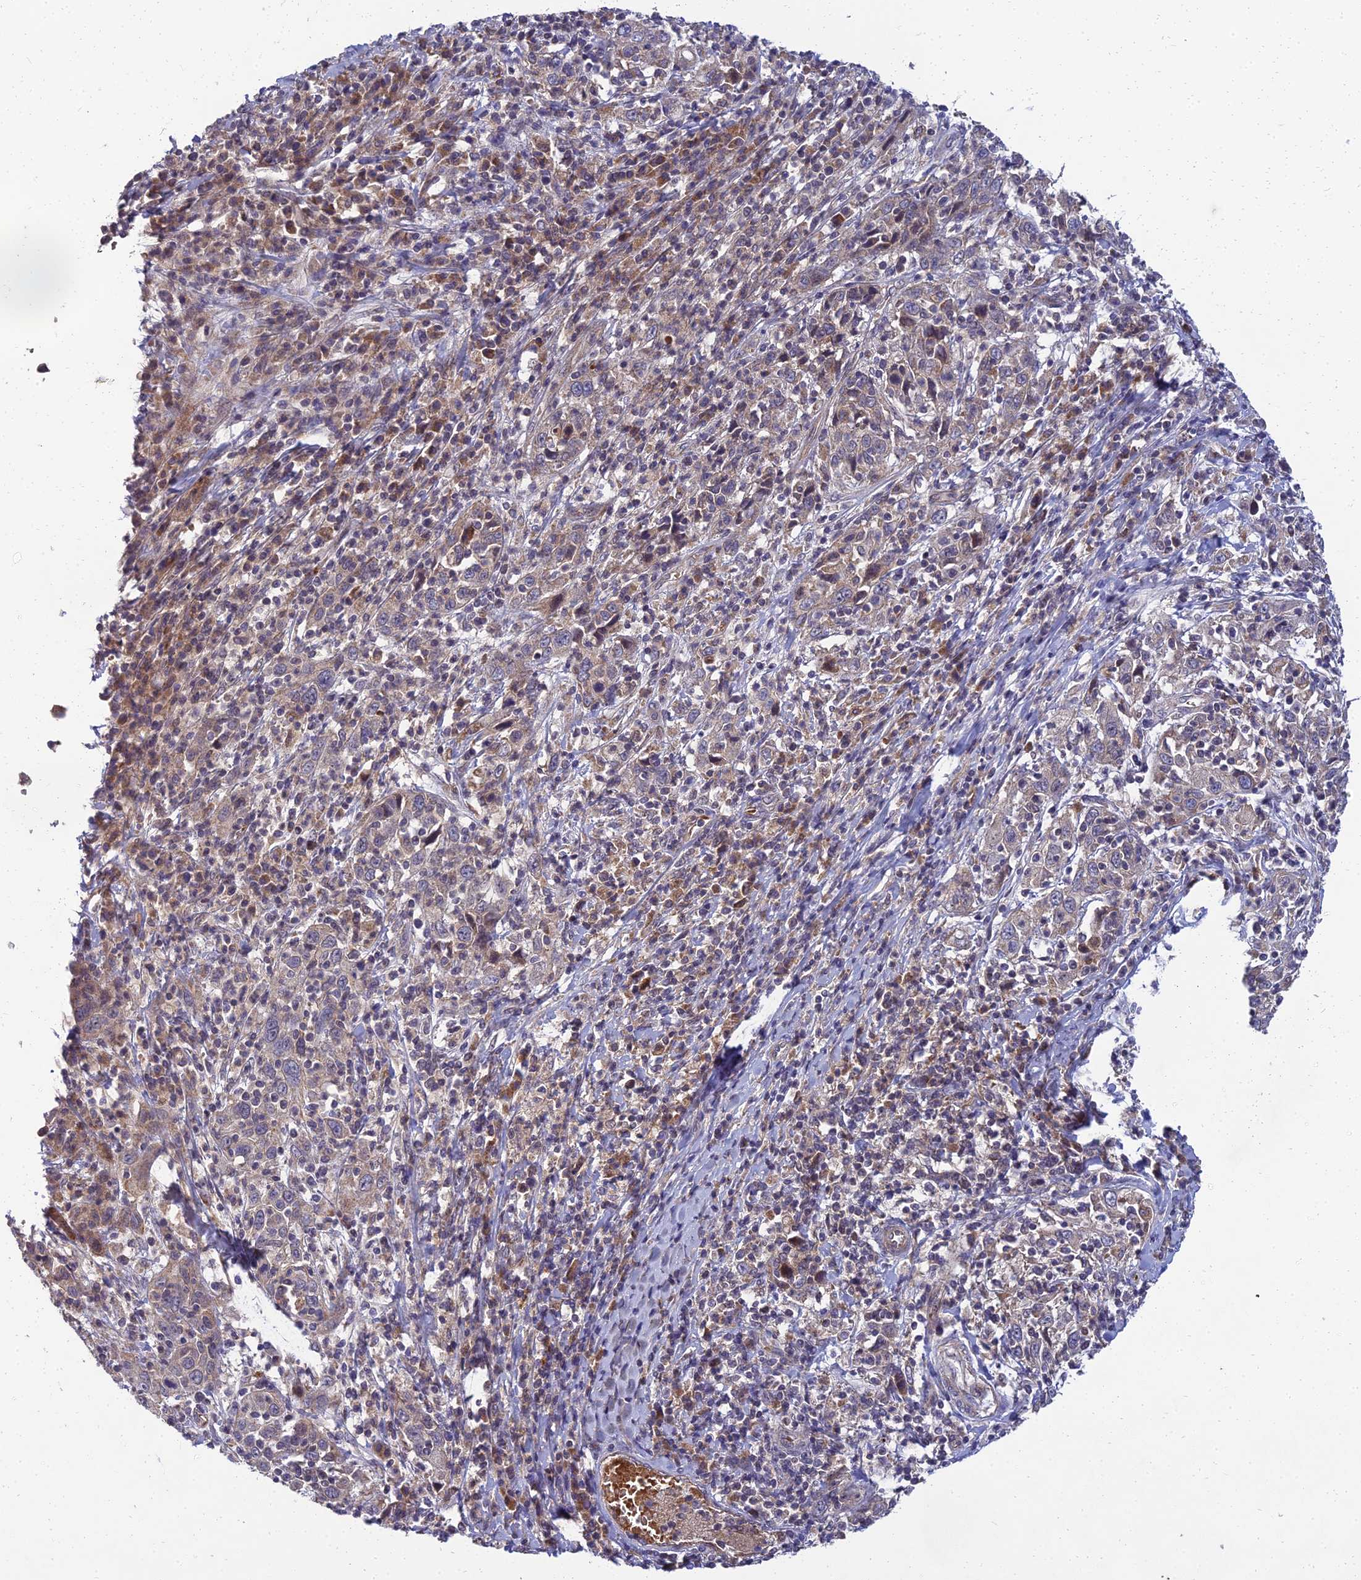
{"staining": {"intensity": "weak", "quantity": "25%-75%", "location": "cytoplasmic/membranous"}, "tissue": "cervical cancer", "cell_type": "Tumor cells", "image_type": "cancer", "snomed": [{"axis": "morphology", "description": "Squamous cell carcinoma, NOS"}, {"axis": "topography", "description": "Cervix"}], "caption": "The image reveals immunohistochemical staining of cervical cancer (squamous cell carcinoma). There is weak cytoplasmic/membranous staining is appreciated in approximately 25%-75% of tumor cells.", "gene": "NPY", "patient": {"sex": "female", "age": 46}}